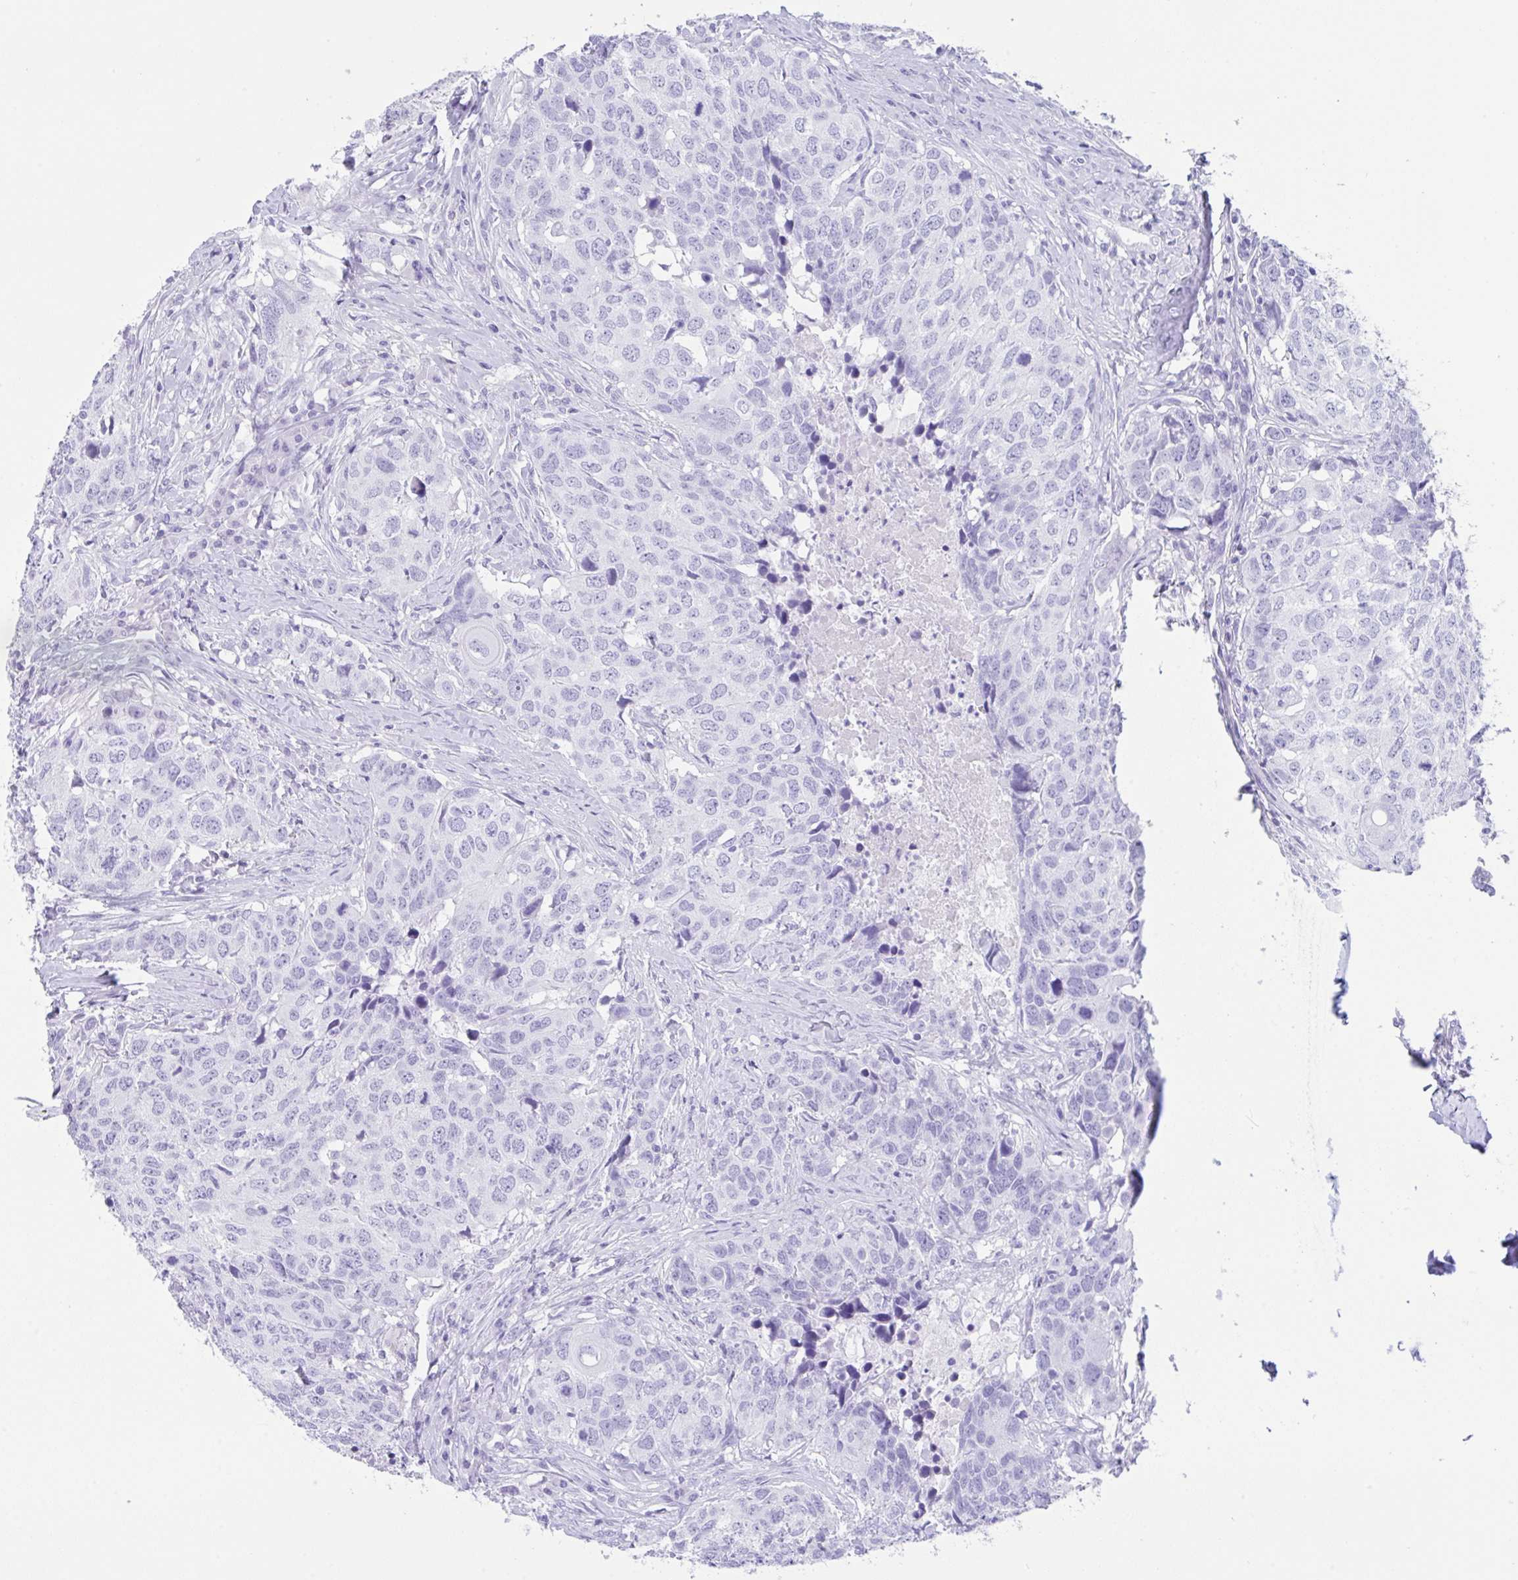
{"staining": {"intensity": "negative", "quantity": "none", "location": "none"}, "tissue": "head and neck cancer", "cell_type": "Tumor cells", "image_type": "cancer", "snomed": [{"axis": "morphology", "description": "Normal tissue, NOS"}, {"axis": "morphology", "description": "Squamous cell carcinoma, NOS"}, {"axis": "topography", "description": "Skeletal muscle"}, {"axis": "topography", "description": "Vascular tissue"}, {"axis": "topography", "description": "Peripheral nerve tissue"}, {"axis": "topography", "description": "Head-Neck"}], "caption": "A high-resolution image shows immunohistochemistry staining of head and neck cancer (squamous cell carcinoma), which displays no significant positivity in tumor cells.", "gene": "CPA1", "patient": {"sex": "male", "age": 66}}